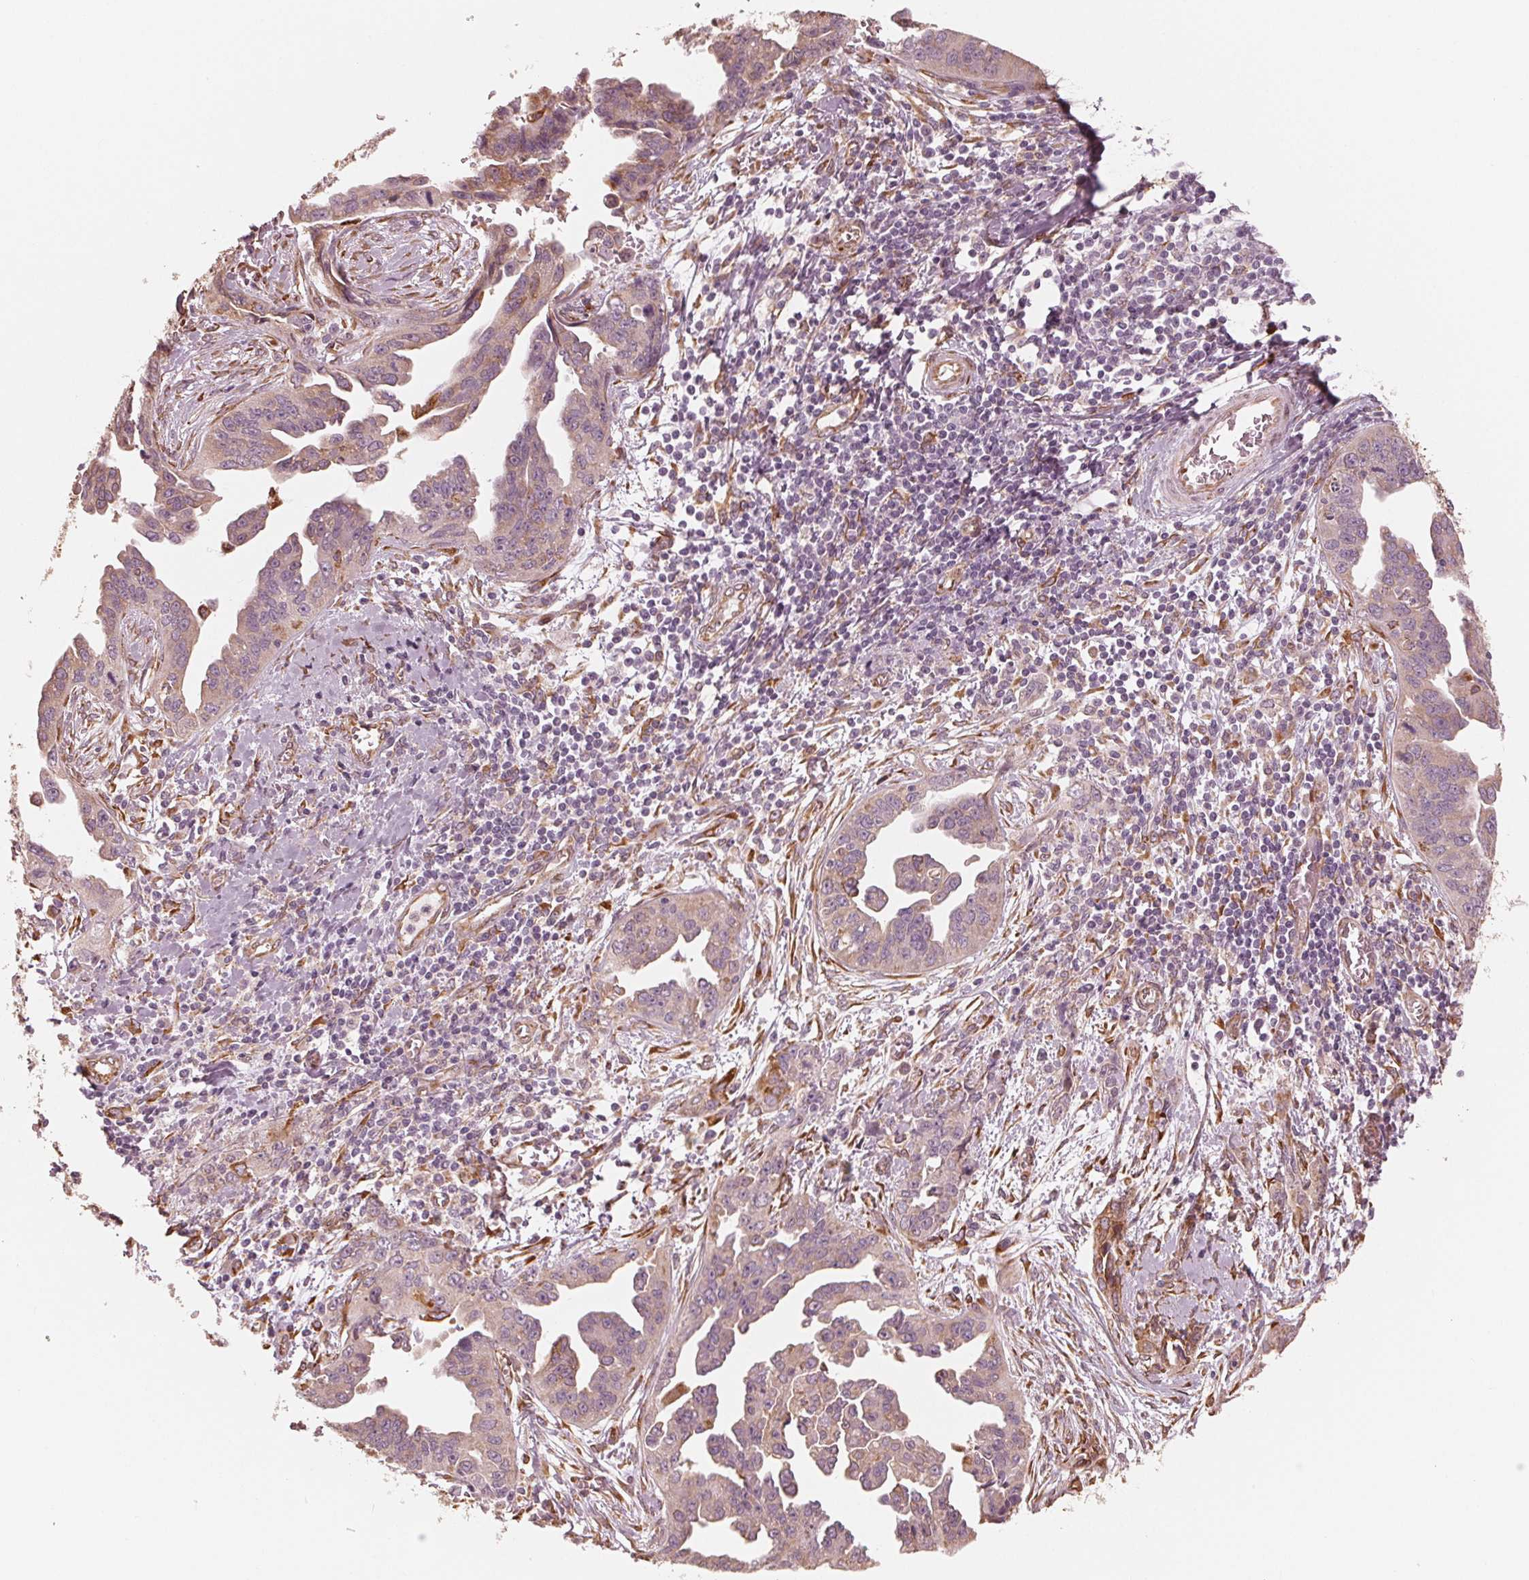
{"staining": {"intensity": "weak", "quantity": ">75%", "location": "cytoplasmic/membranous"}, "tissue": "ovarian cancer", "cell_type": "Tumor cells", "image_type": "cancer", "snomed": [{"axis": "morphology", "description": "Cystadenocarcinoma, serous, NOS"}, {"axis": "topography", "description": "Ovary"}], "caption": "A low amount of weak cytoplasmic/membranous expression is present in approximately >75% of tumor cells in ovarian cancer tissue.", "gene": "IKBIP", "patient": {"sex": "female", "age": 75}}